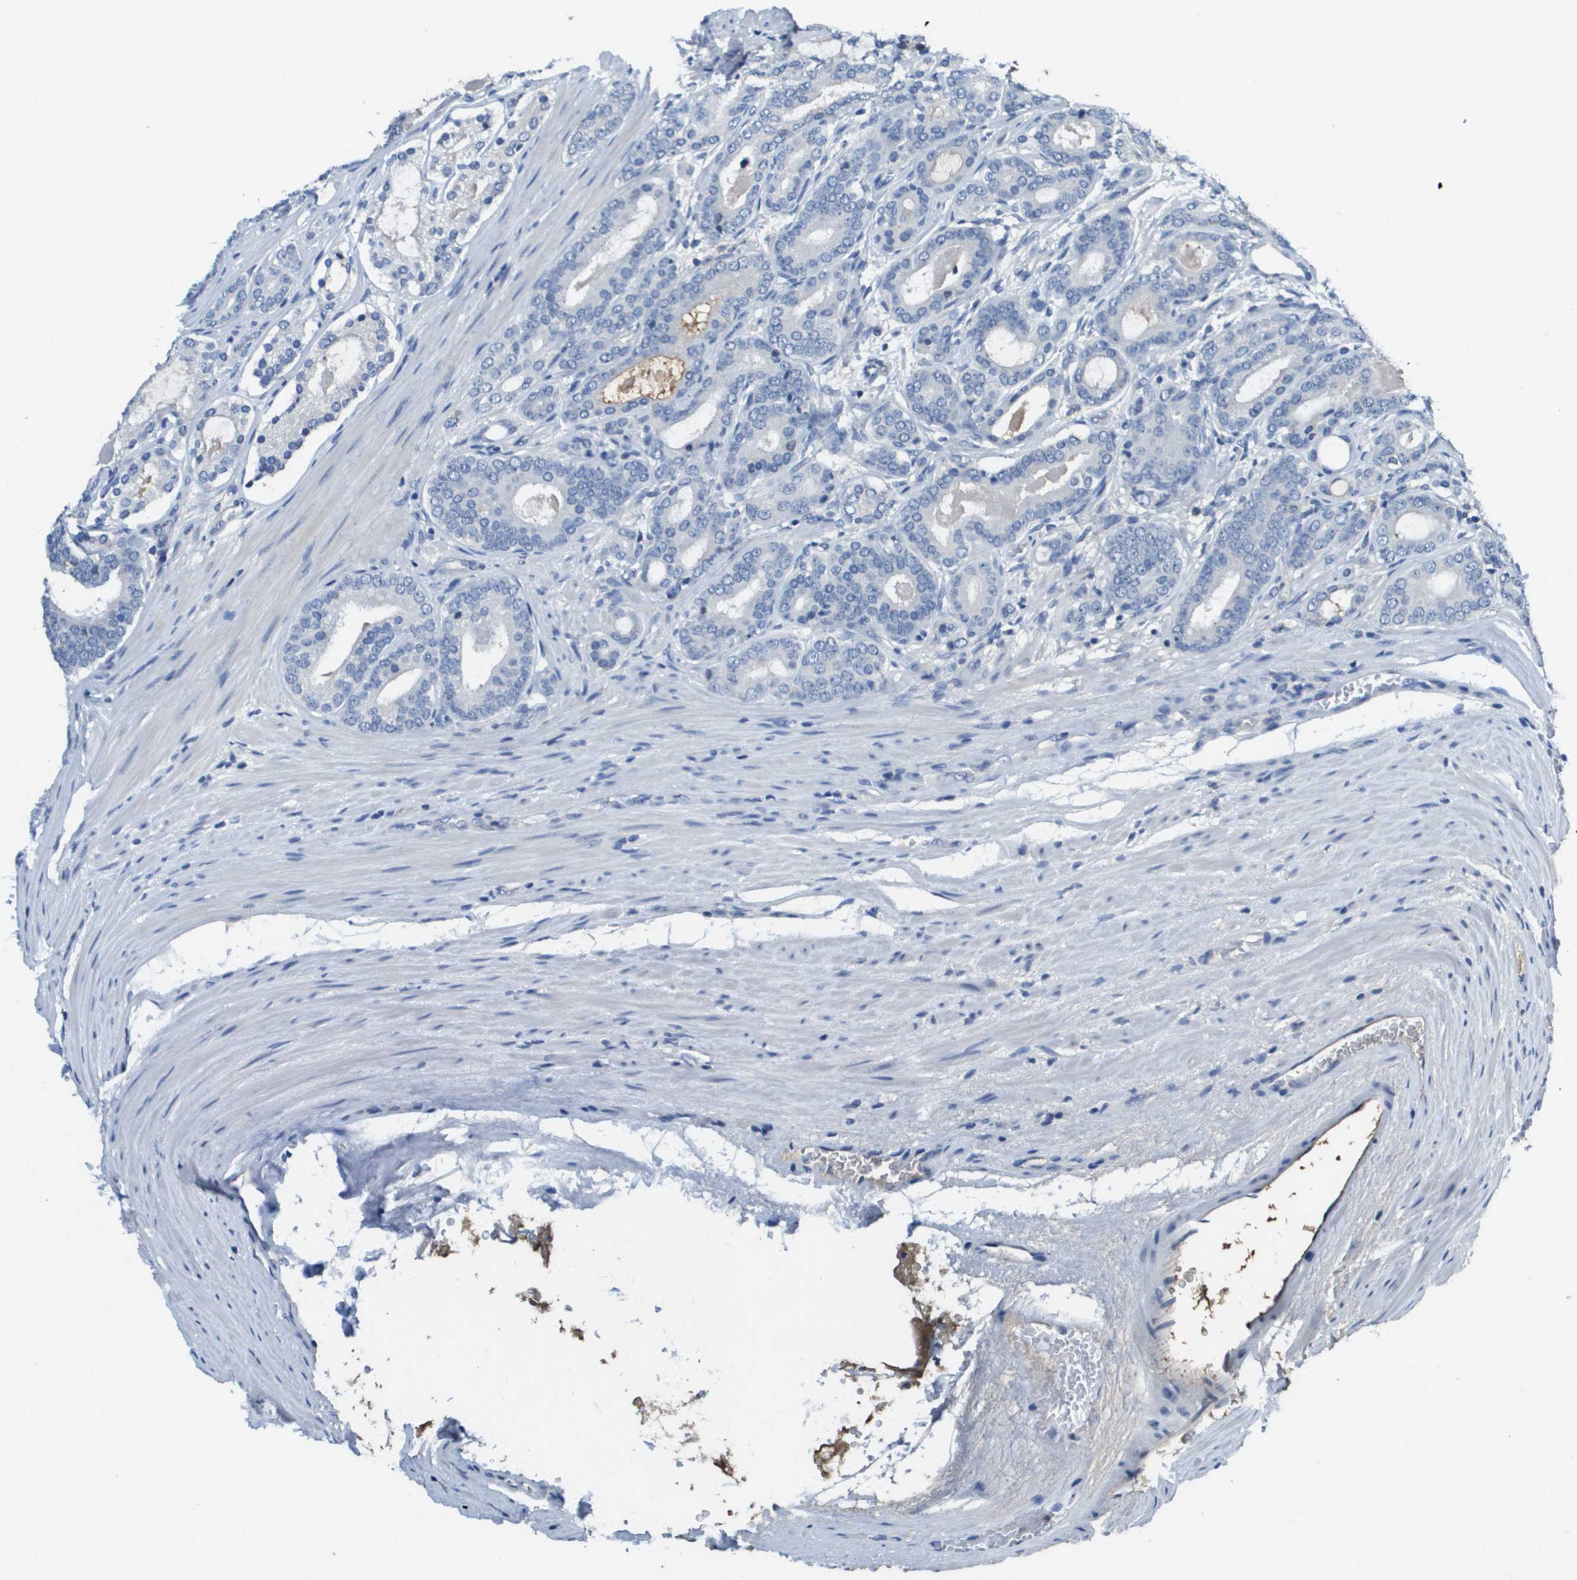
{"staining": {"intensity": "negative", "quantity": "none", "location": "none"}, "tissue": "prostate cancer", "cell_type": "Tumor cells", "image_type": "cancer", "snomed": [{"axis": "morphology", "description": "Adenocarcinoma, High grade"}, {"axis": "topography", "description": "Prostate"}], "caption": "Human high-grade adenocarcinoma (prostate) stained for a protein using immunohistochemistry (IHC) demonstrates no staining in tumor cells.", "gene": "SLC16A3", "patient": {"sex": "male", "age": 60}}